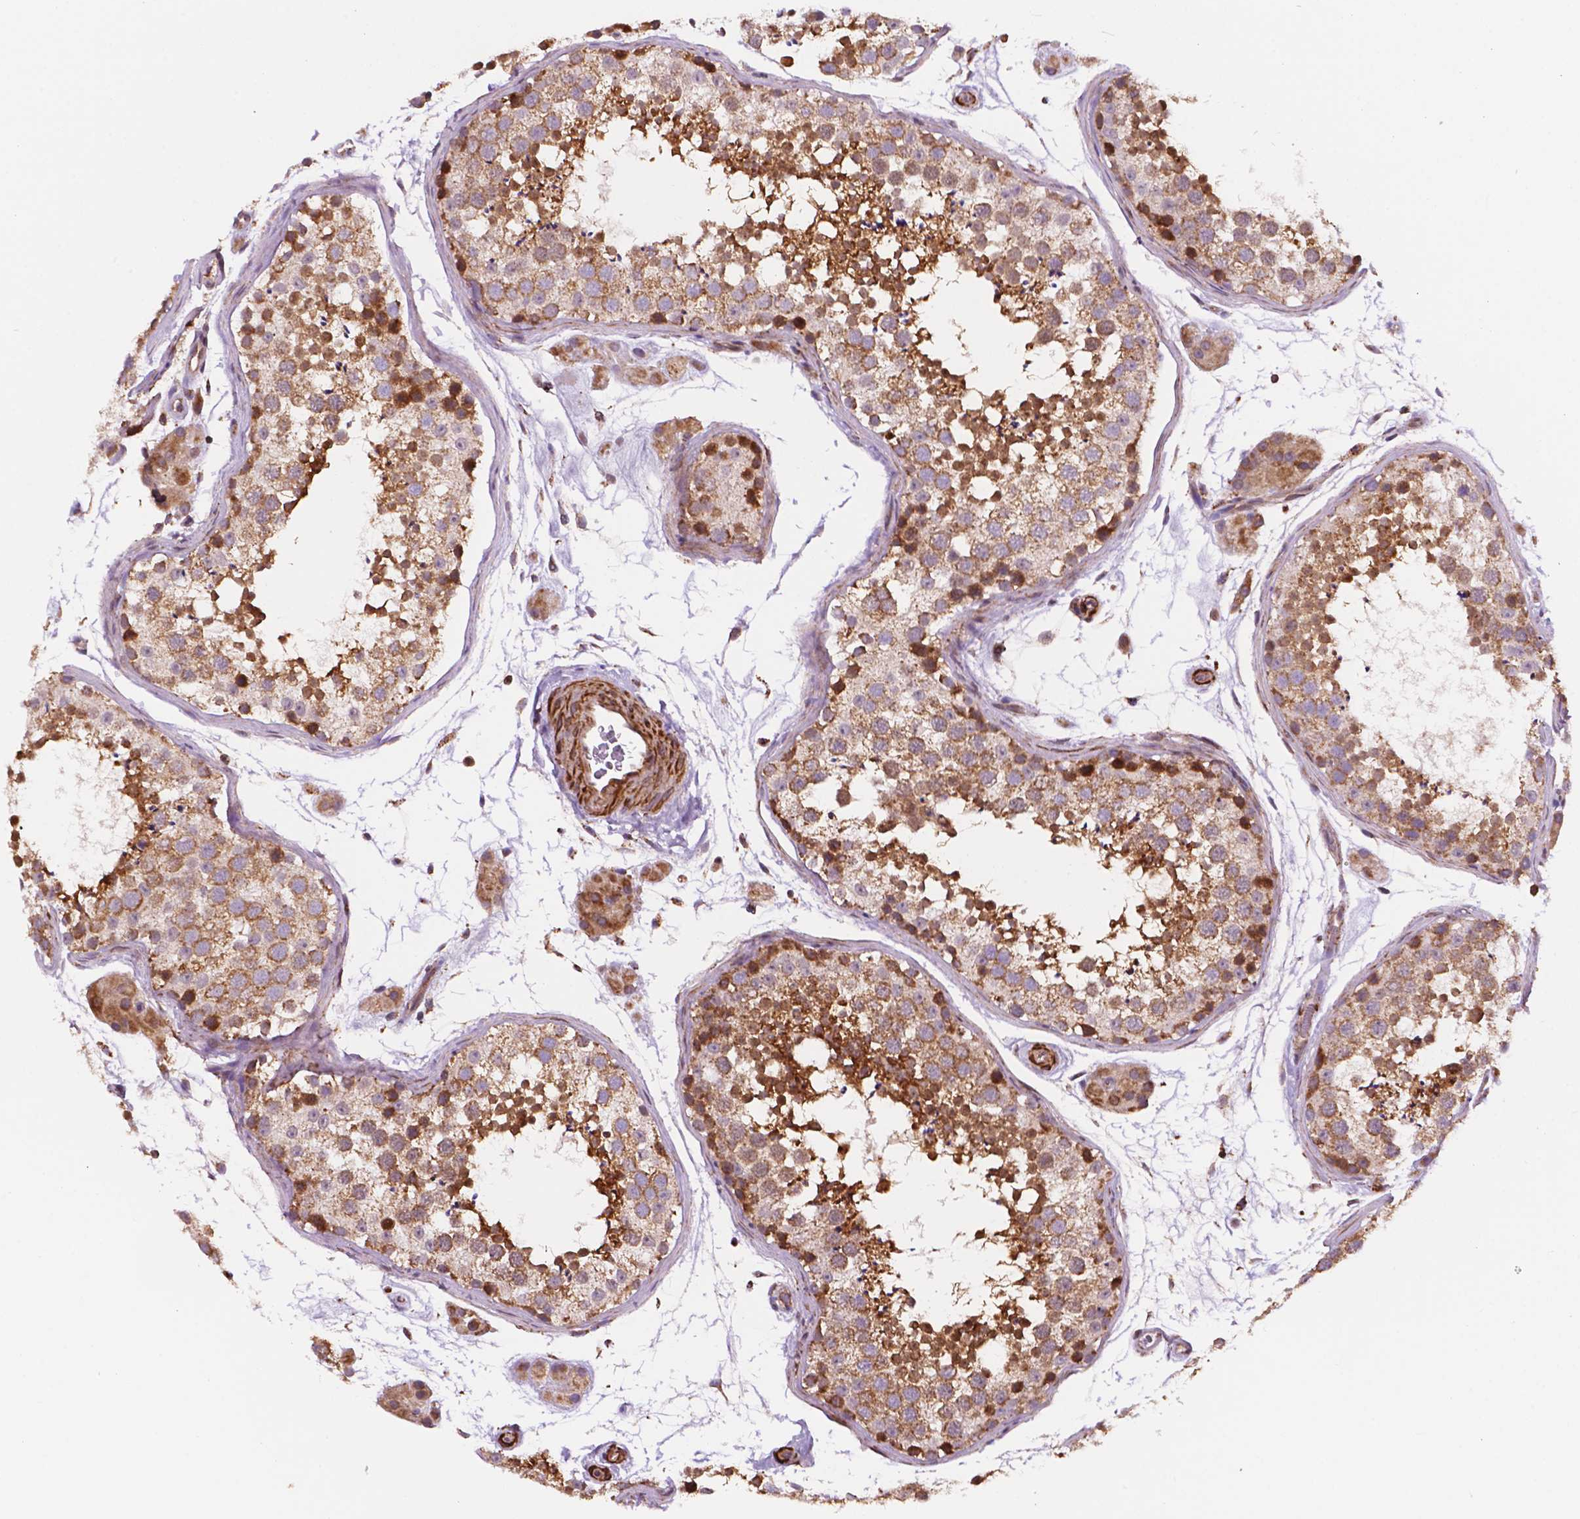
{"staining": {"intensity": "moderate", "quantity": ">75%", "location": "cytoplasmic/membranous"}, "tissue": "testis", "cell_type": "Cells in seminiferous ducts", "image_type": "normal", "snomed": [{"axis": "morphology", "description": "Normal tissue, NOS"}, {"axis": "topography", "description": "Testis"}], "caption": "This is a photomicrograph of immunohistochemistry (IHC) staining of normal testis, which shows moderate positivity in the cytoplasmic/membranous of cells in seminiferous ducts.", "gene": "GEMIN4", "patient": {"sex": "male", "age": 41}}